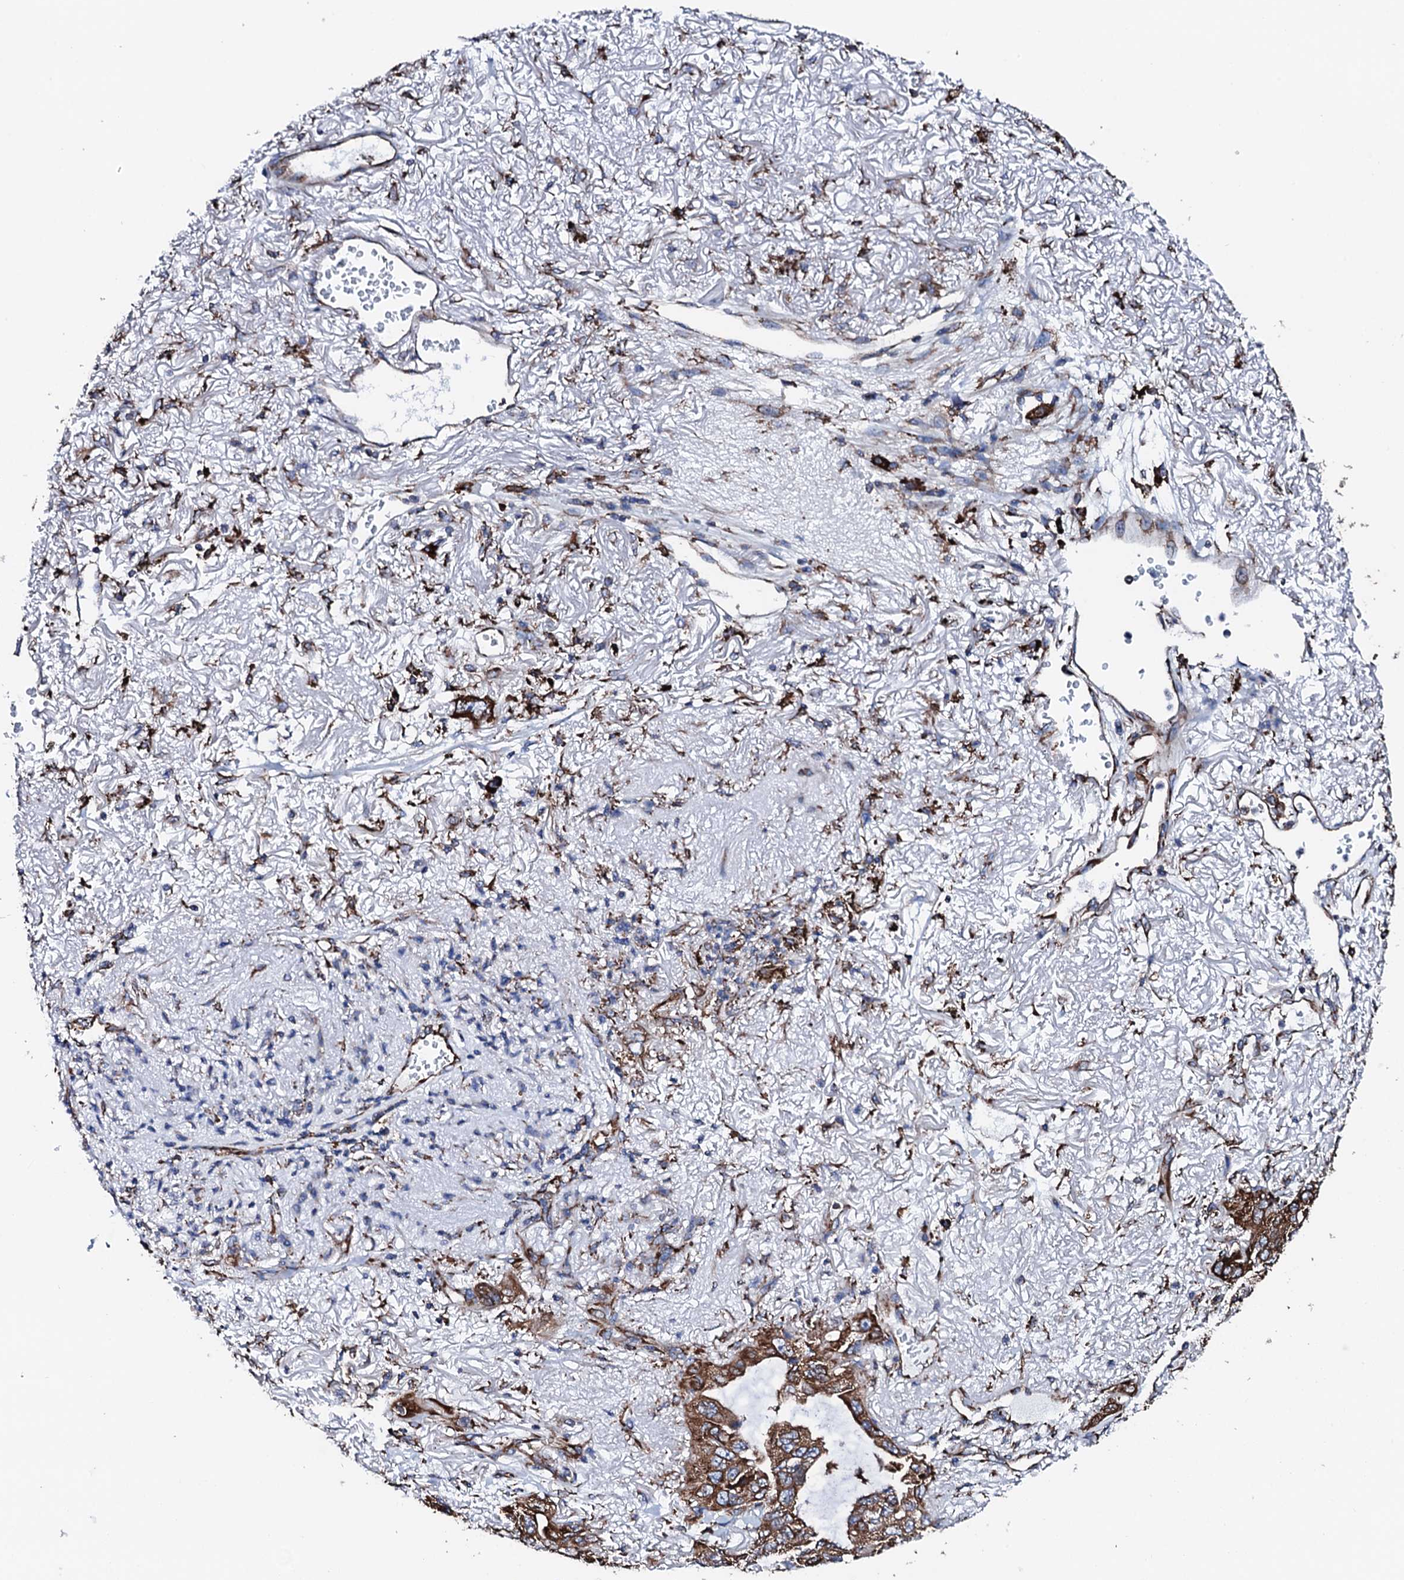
{"staining": {"intensity": "strong", "quantity": ">75%", "location": "cytoplasmic/membranous"}, "tissue": "lung cancer", "cell_type": "Tumor cells", "image_type": "cancer", "snomed": [{"axis": "morphology", "description": "Squamous cell carcinoma, NOS"}, {"axis": "topography", "description": "Lung"}], "caption": "Immunohistochemistry micrograph of human lung cancer stained for a protein (brown), which displays high levels of strong cytoplasmic/membranous expression in approximately >75% of tumor cells.", "gene": "AMDHD1", "patient": {"sex": "female", "age": 73}}